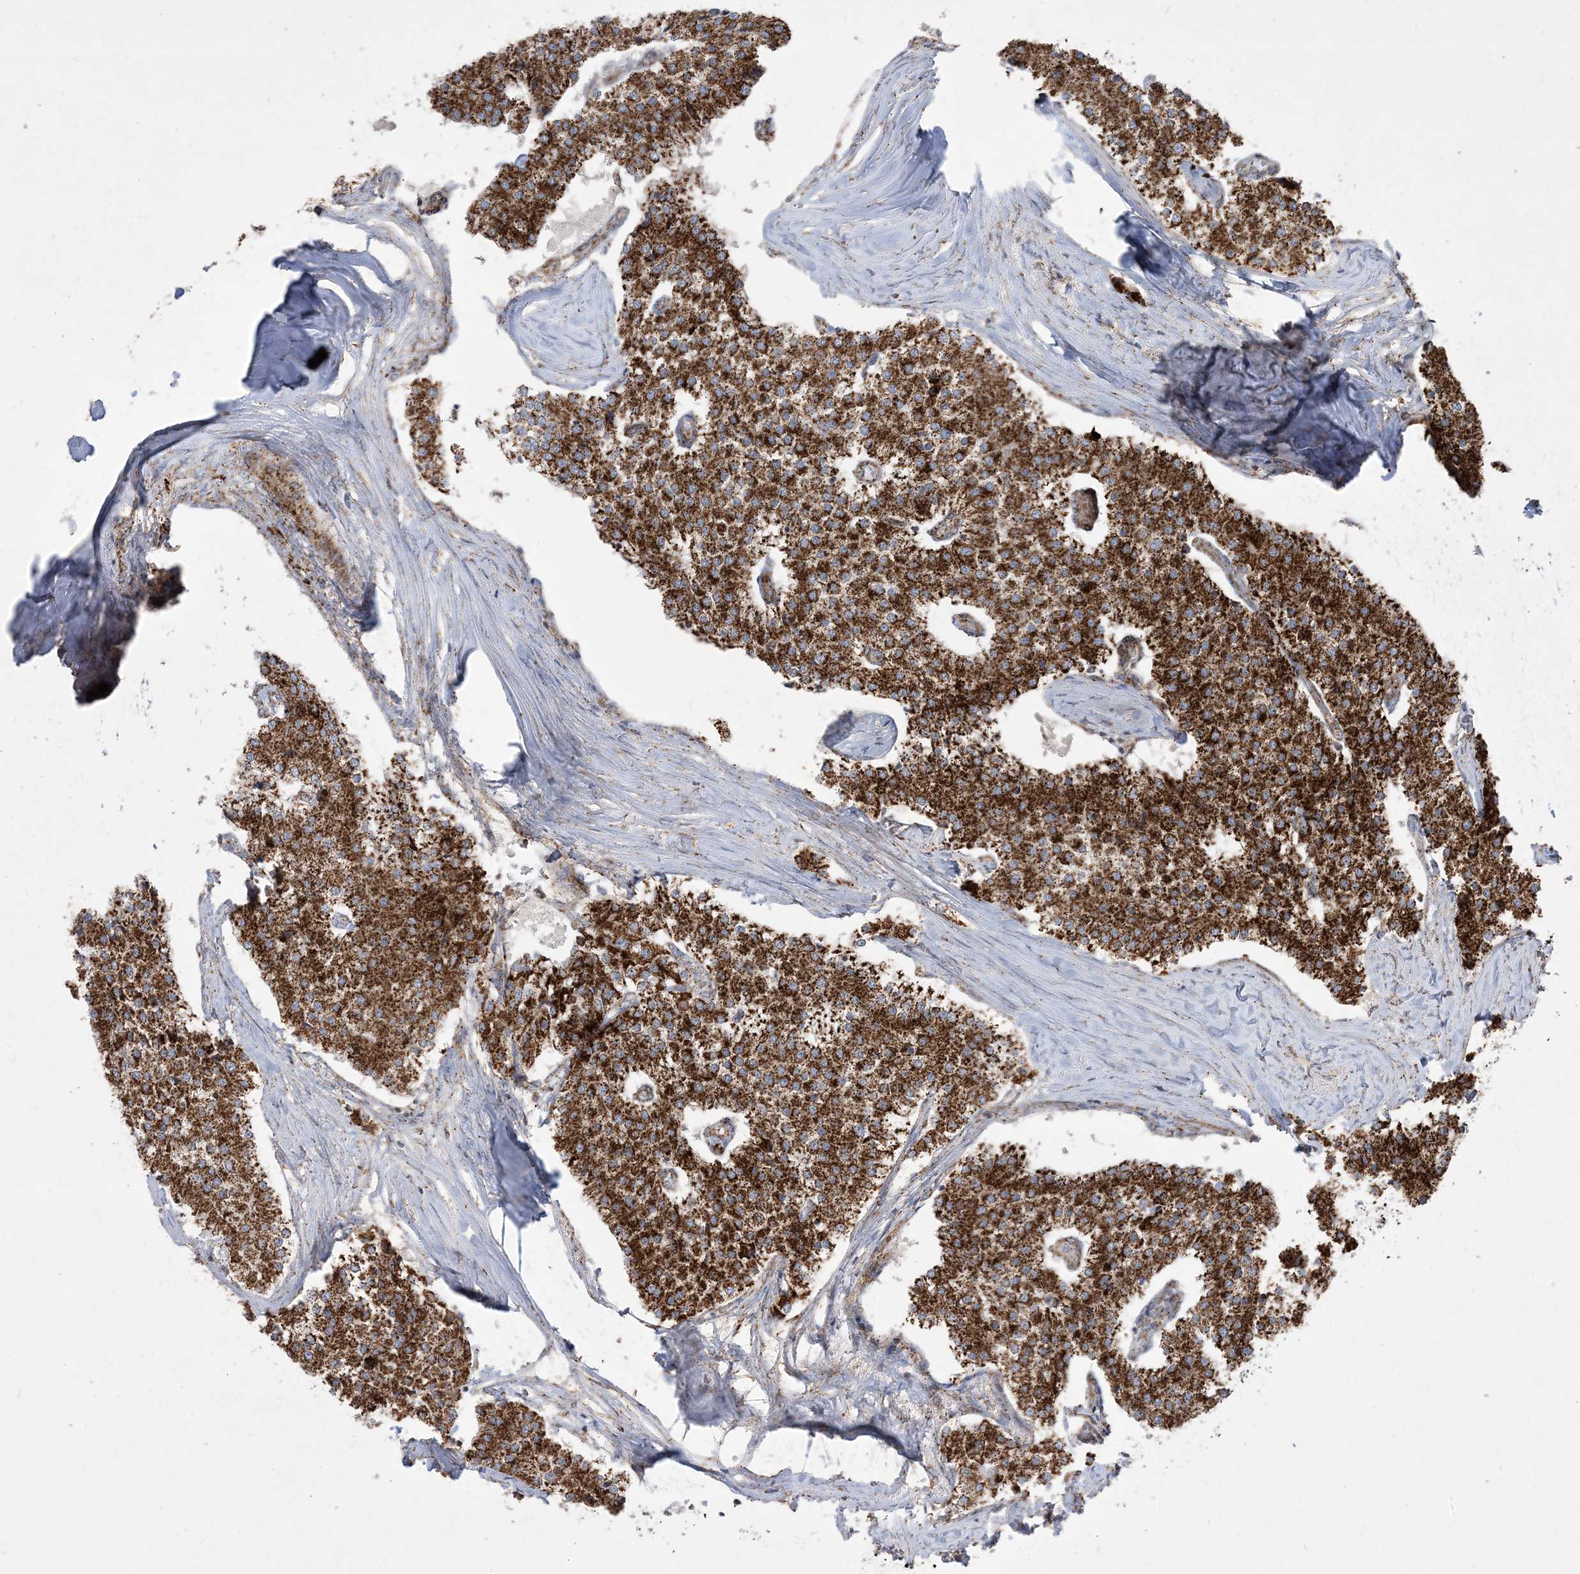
{"staining": {"intensity": "strong", "quantity": ">75%", "location": "cytoplasmic/membranous"}, "tissue": "carcinoid", "cell_type": "Tumor cells", "image_type": "cancer", "snomed": [{"axis": "morphology", "description": "Carcinoid, malignant, NOS"}, {"axis": "topography", "description": "Colon"}], "caption": "Brown immunohistochemical staining in malignant carcinoid exhibits strong cytoplasmic/membranous expression in approximately >75% of tumor cells.", "gene": "NDUFAF3", "patient": {"sex": "female", "age": 52}}